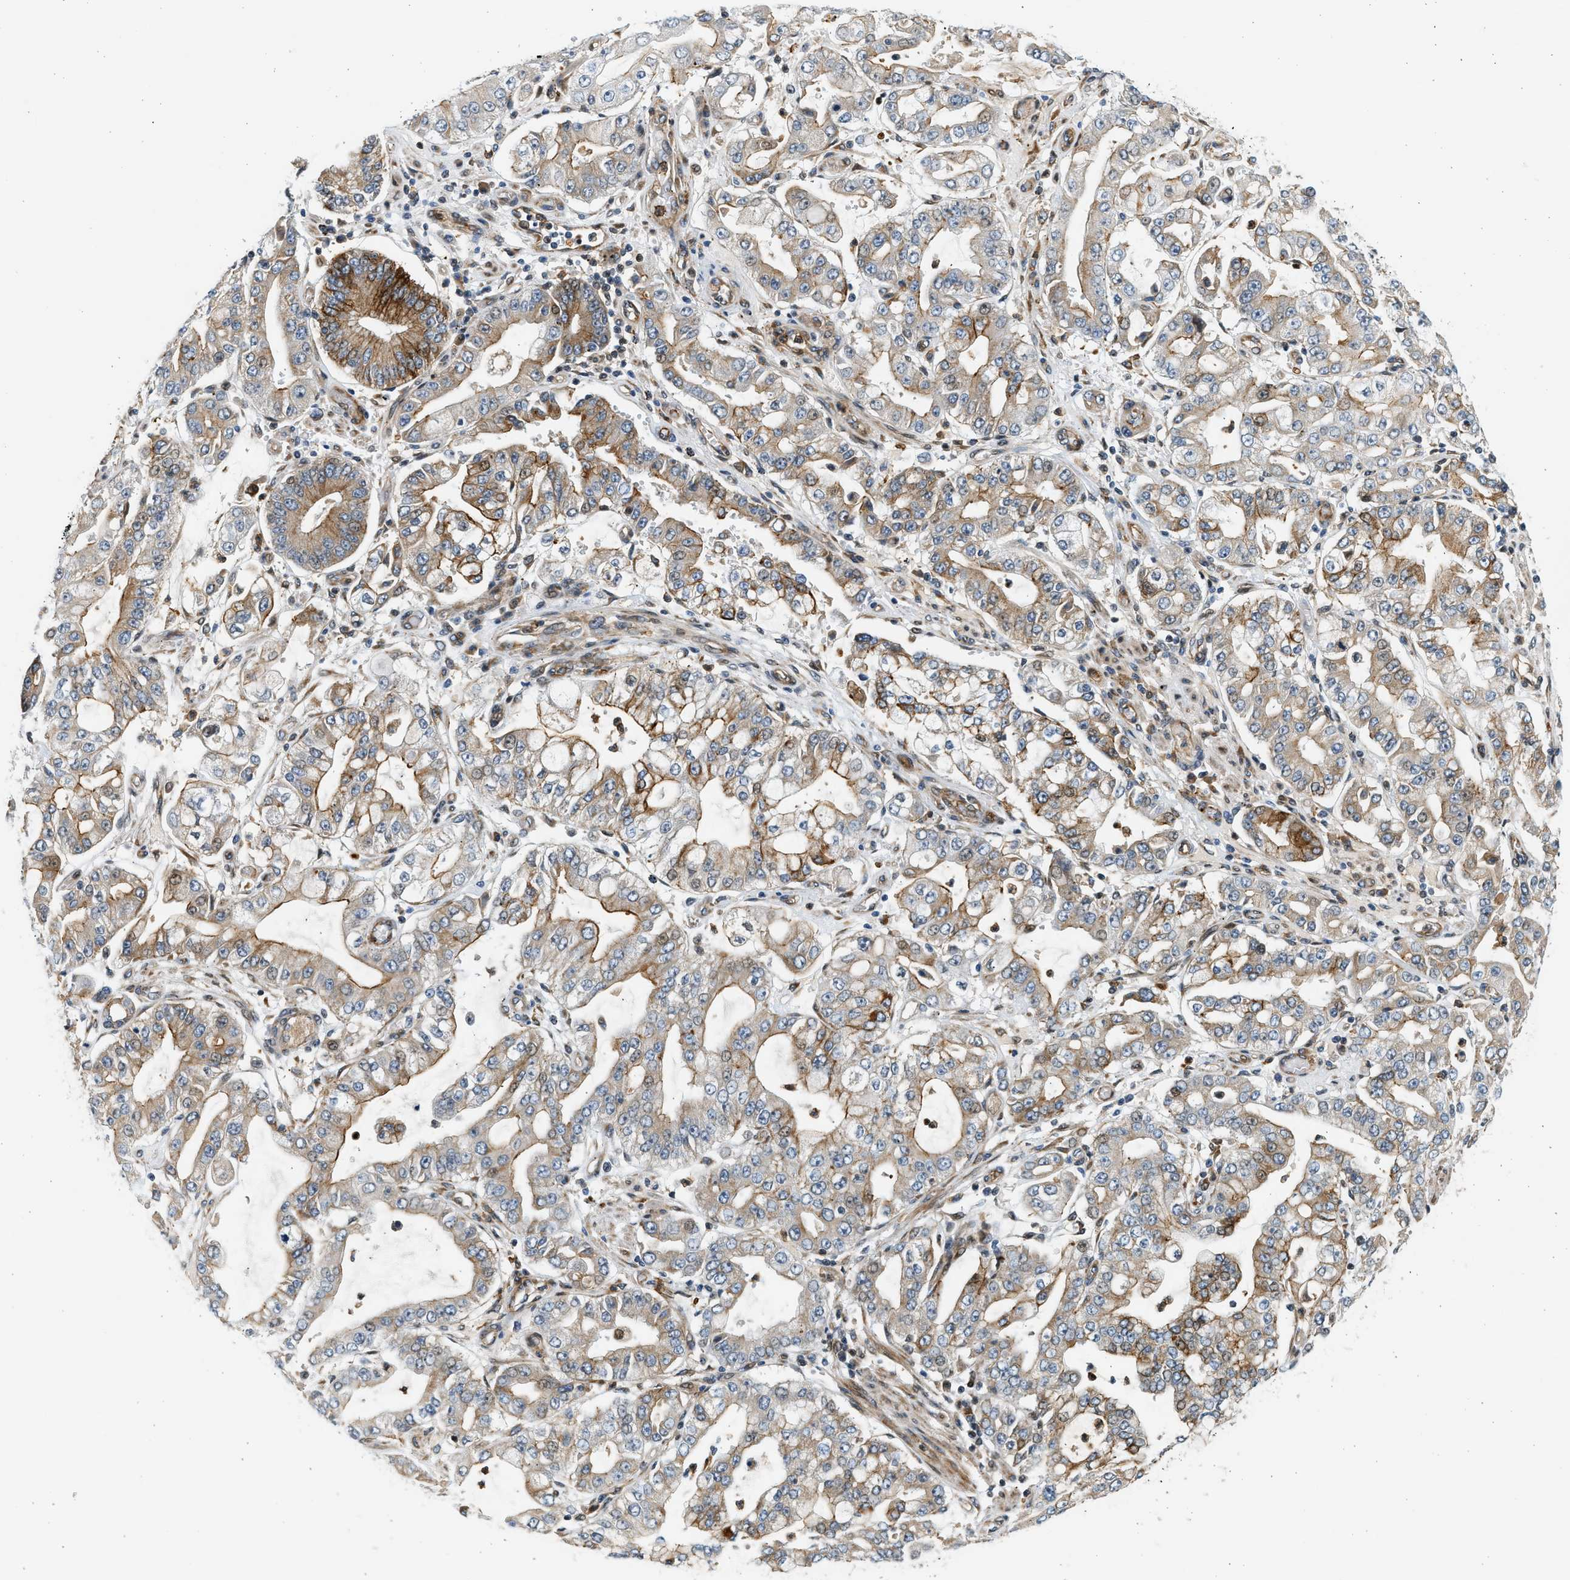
{"staining": {"intensity": "moderate", "quantity": "25%-75%", "location": "cytoplasmic/membranous"}, "tissue": "stomach cancer", "cell_type": "Tumor cells", "image_type": "cancer", "snomed": [{"axis": "morphology", "description": "Adenocarcinoma, NOS"}, {"axis": "topography", "description": "Stomach"}], "caption": "Immunohistochemistry (DAB (3,3'-diaminobenzidine)) staining of stomach cancer (adenocarcinoma) demonstrates moderate cytoplasmic/membranous protein staining in approximately 25%-75% of tumor cells.", "gene": "NRSN2", "patient": {"sex": "male", "age": 76}}